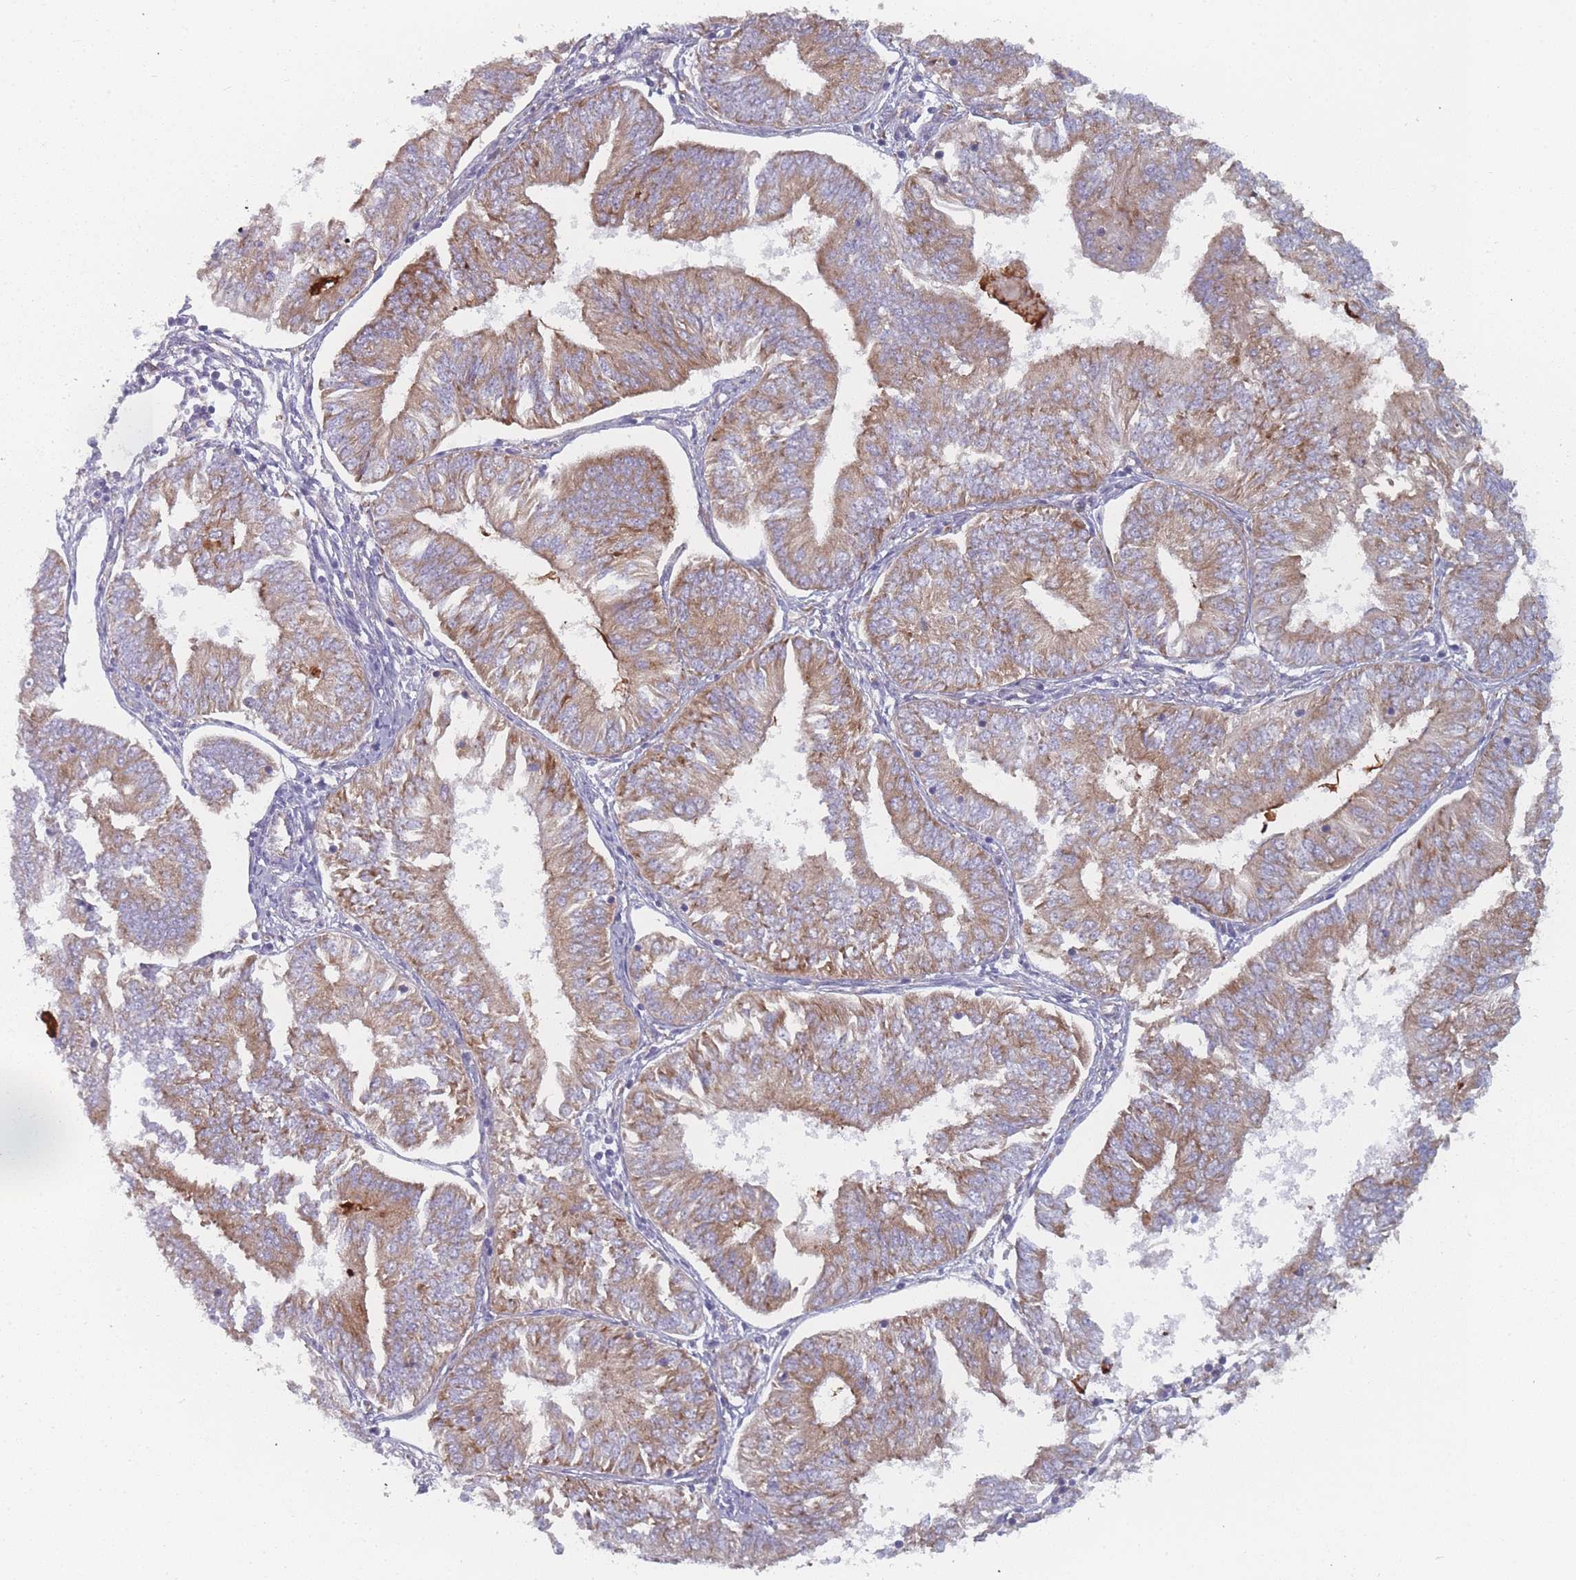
{"staining": {"intensity": "moderate", "quantity": ">75%", "location": "cytoplasmic/membranous"}, "tissue": "endometrial cancer", "cell_type": "Tumor cells", "image_type": "cancer", "snomed": [{"axis": "morphology", "description": "Adenocarcinoma, NOS"}, {"axis": "topography", "description": "Endometrium"}], "caption": "IHC image of neoplastic tissue: endometrial cancer stained using immunohistochemistry shows medium levels of moderate protein expression localized specifically in the cytoplasmic/membranous of tumor cells, appearing as a cytoplasmic/membranous brown color.", "gene": "CACNG5", "patient": {"sex": "female", "age": 58}}